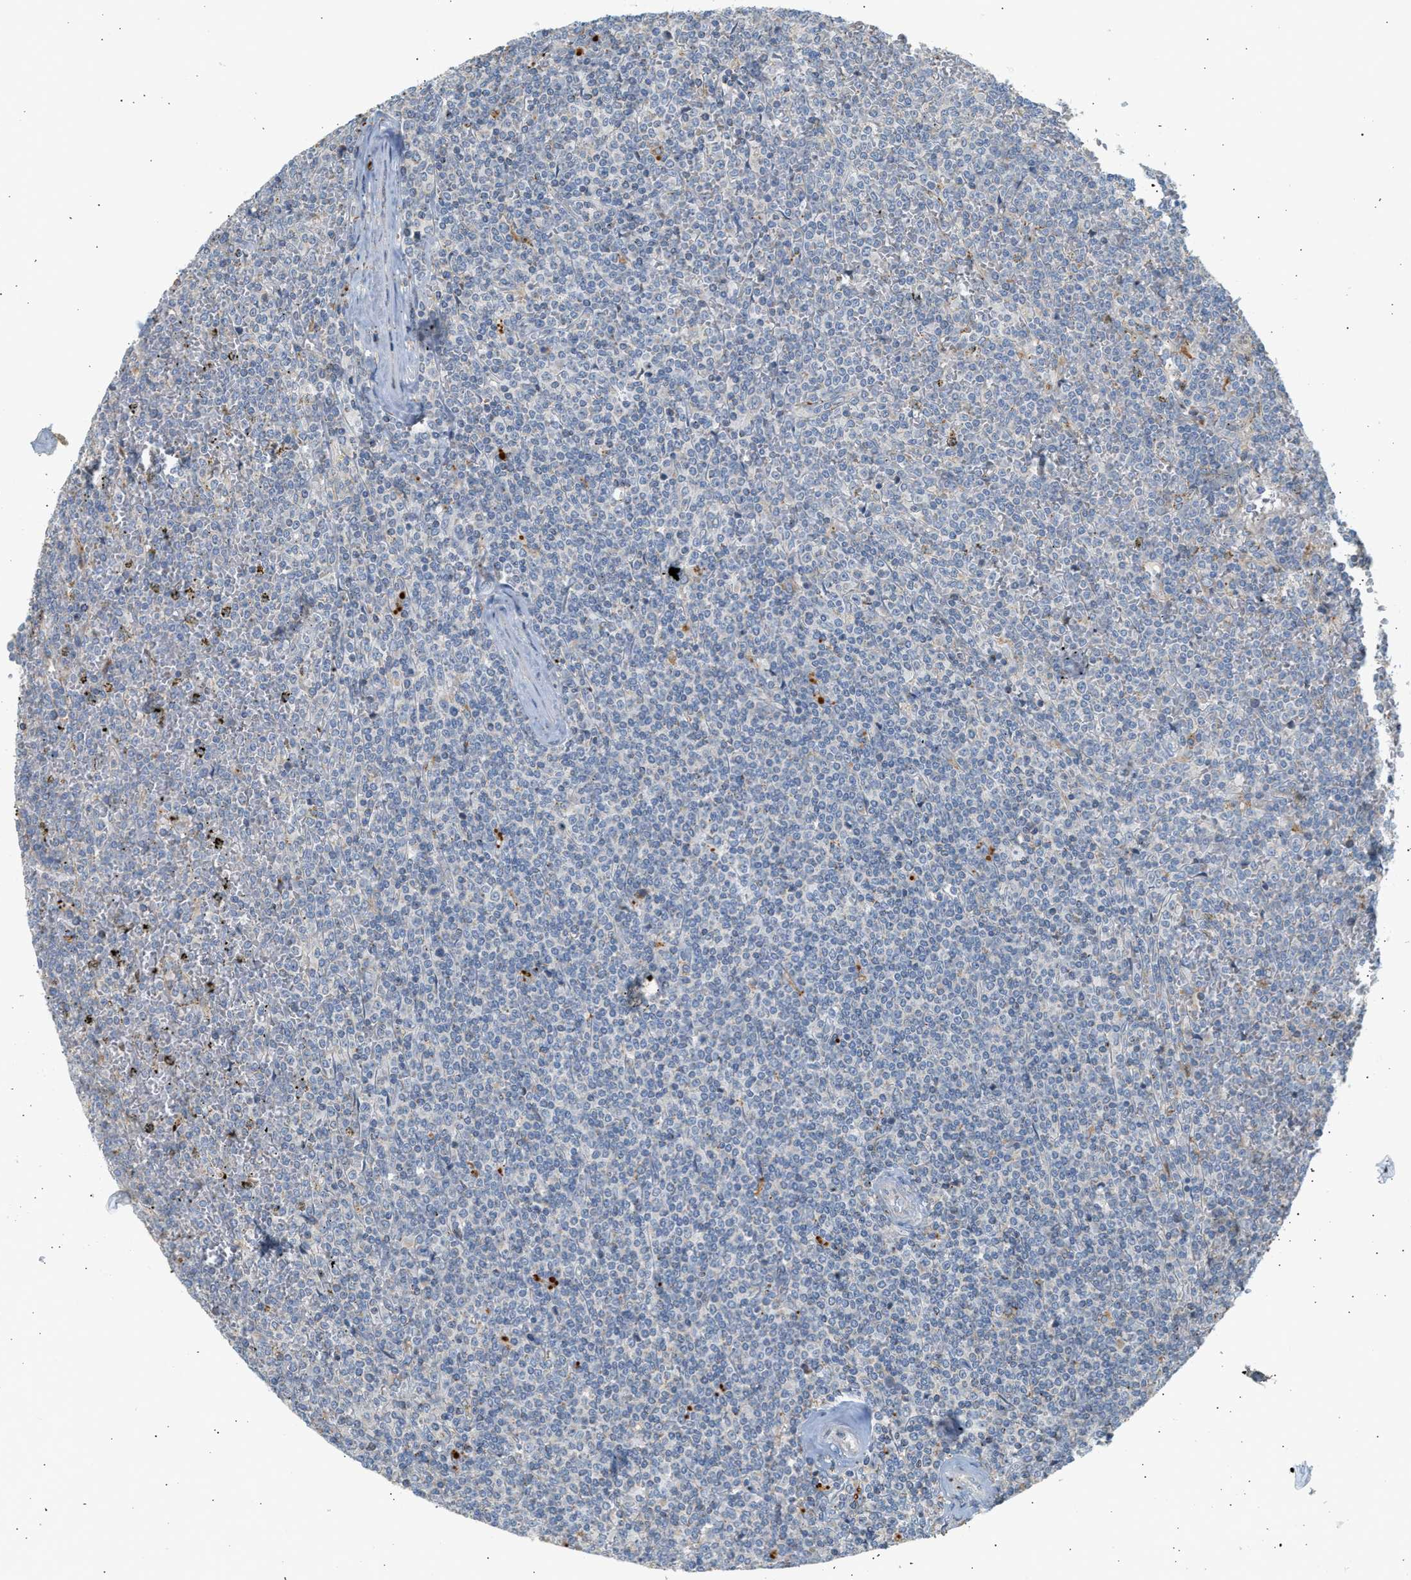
{"staining": {"intensity": "negative", "quantity": "none", "location": "none"}, "tissue": "lymphoma", "cell_type": "Tumor cells", "image_type": "cancer", "snomed": [{"axis": "morphology", "description": "Malignant lymphoma, non-Hodgkin's type, Low grade"}, {"axis": "topography", "description": "Spleen"}], "caption": "Tumor cells show no significant positivity in malignant lymphoma, non-Hodgkin's type (low-grade).", "gene": "ENTHD1", "patient": {"sex": "female", "age": 19}}